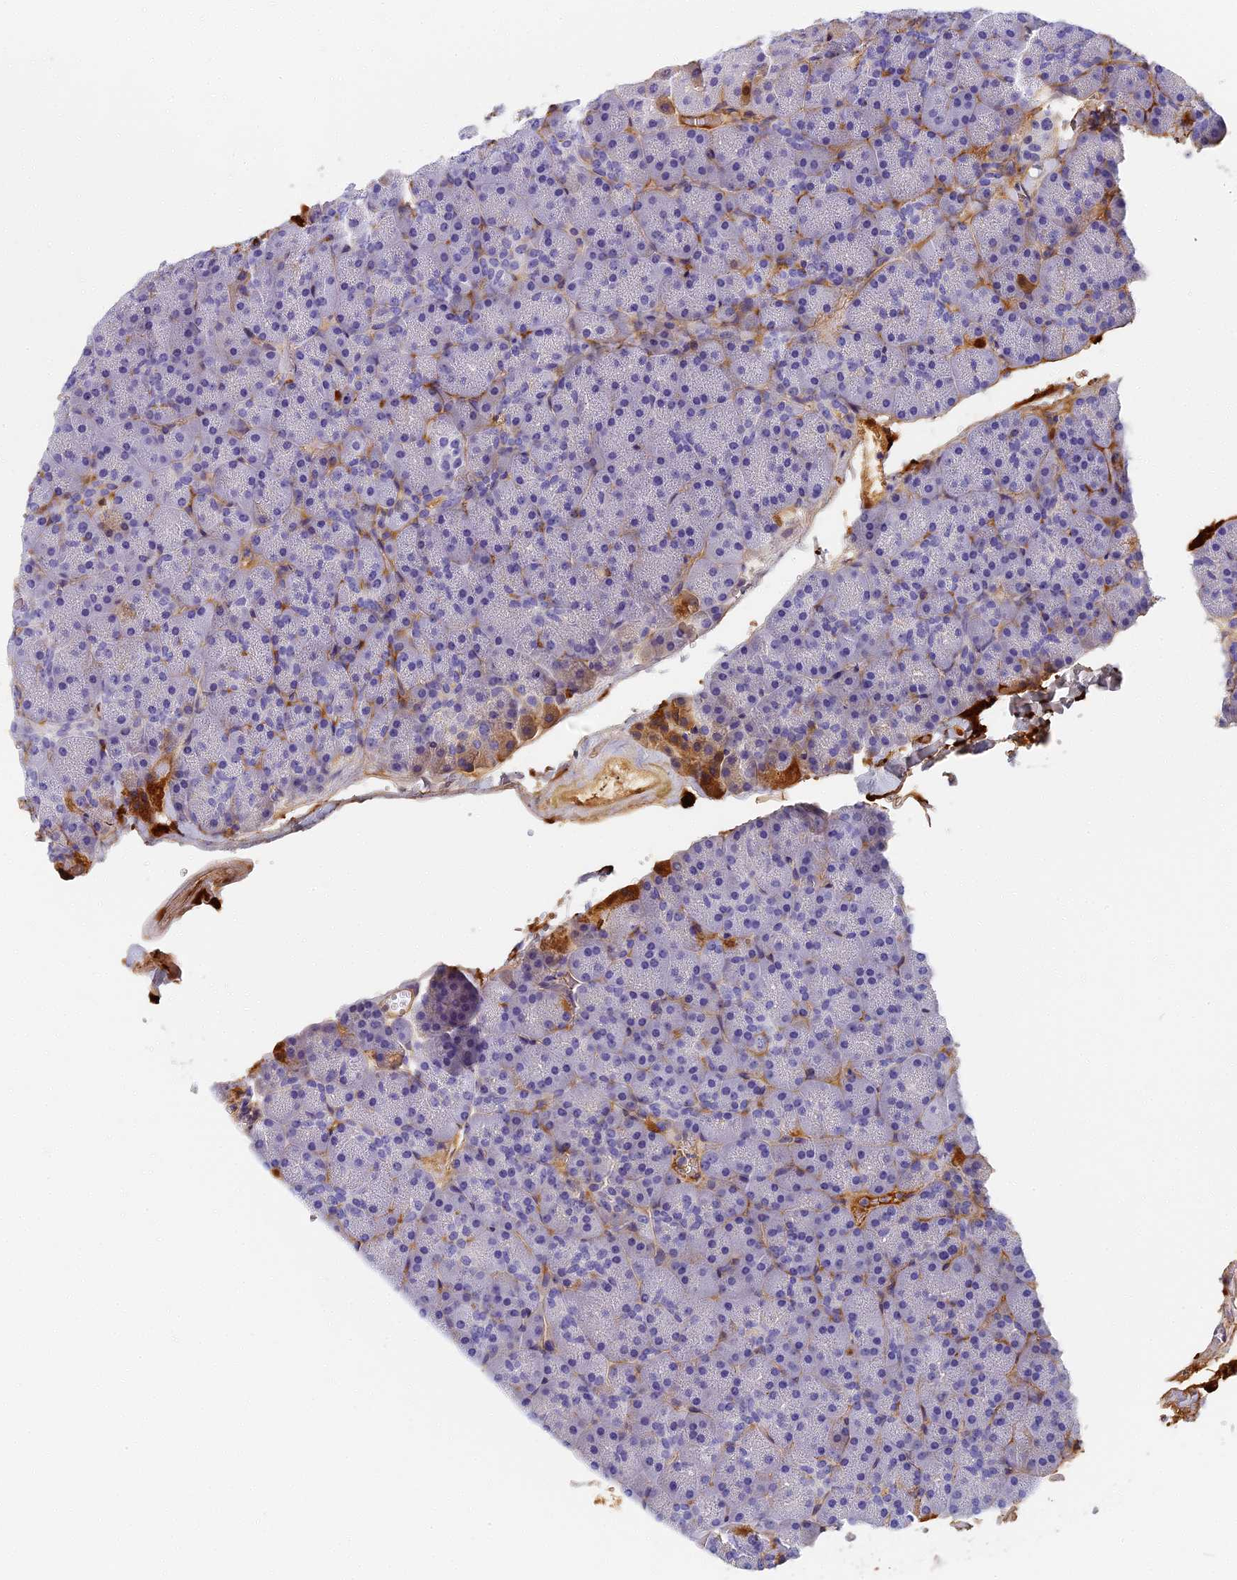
{"staining": {"intensity": "negative", "quantity": "none", "location": "none"}, "tissue": "pancreas", "cell_type": "Exocrine glandular cells", "image_type": "normal", "snomed": [{"axis": "morphology", "description": "Normal tissue, NOS"}, {"axis": "topography", "description": "Pancreas"}], "caption": "There is no significant expression in exocrine glandular cells of pancreas. Nuclei are stained in blue.", "gene": "ITIH1", "patient": {"sex": "male", "age": 36}}